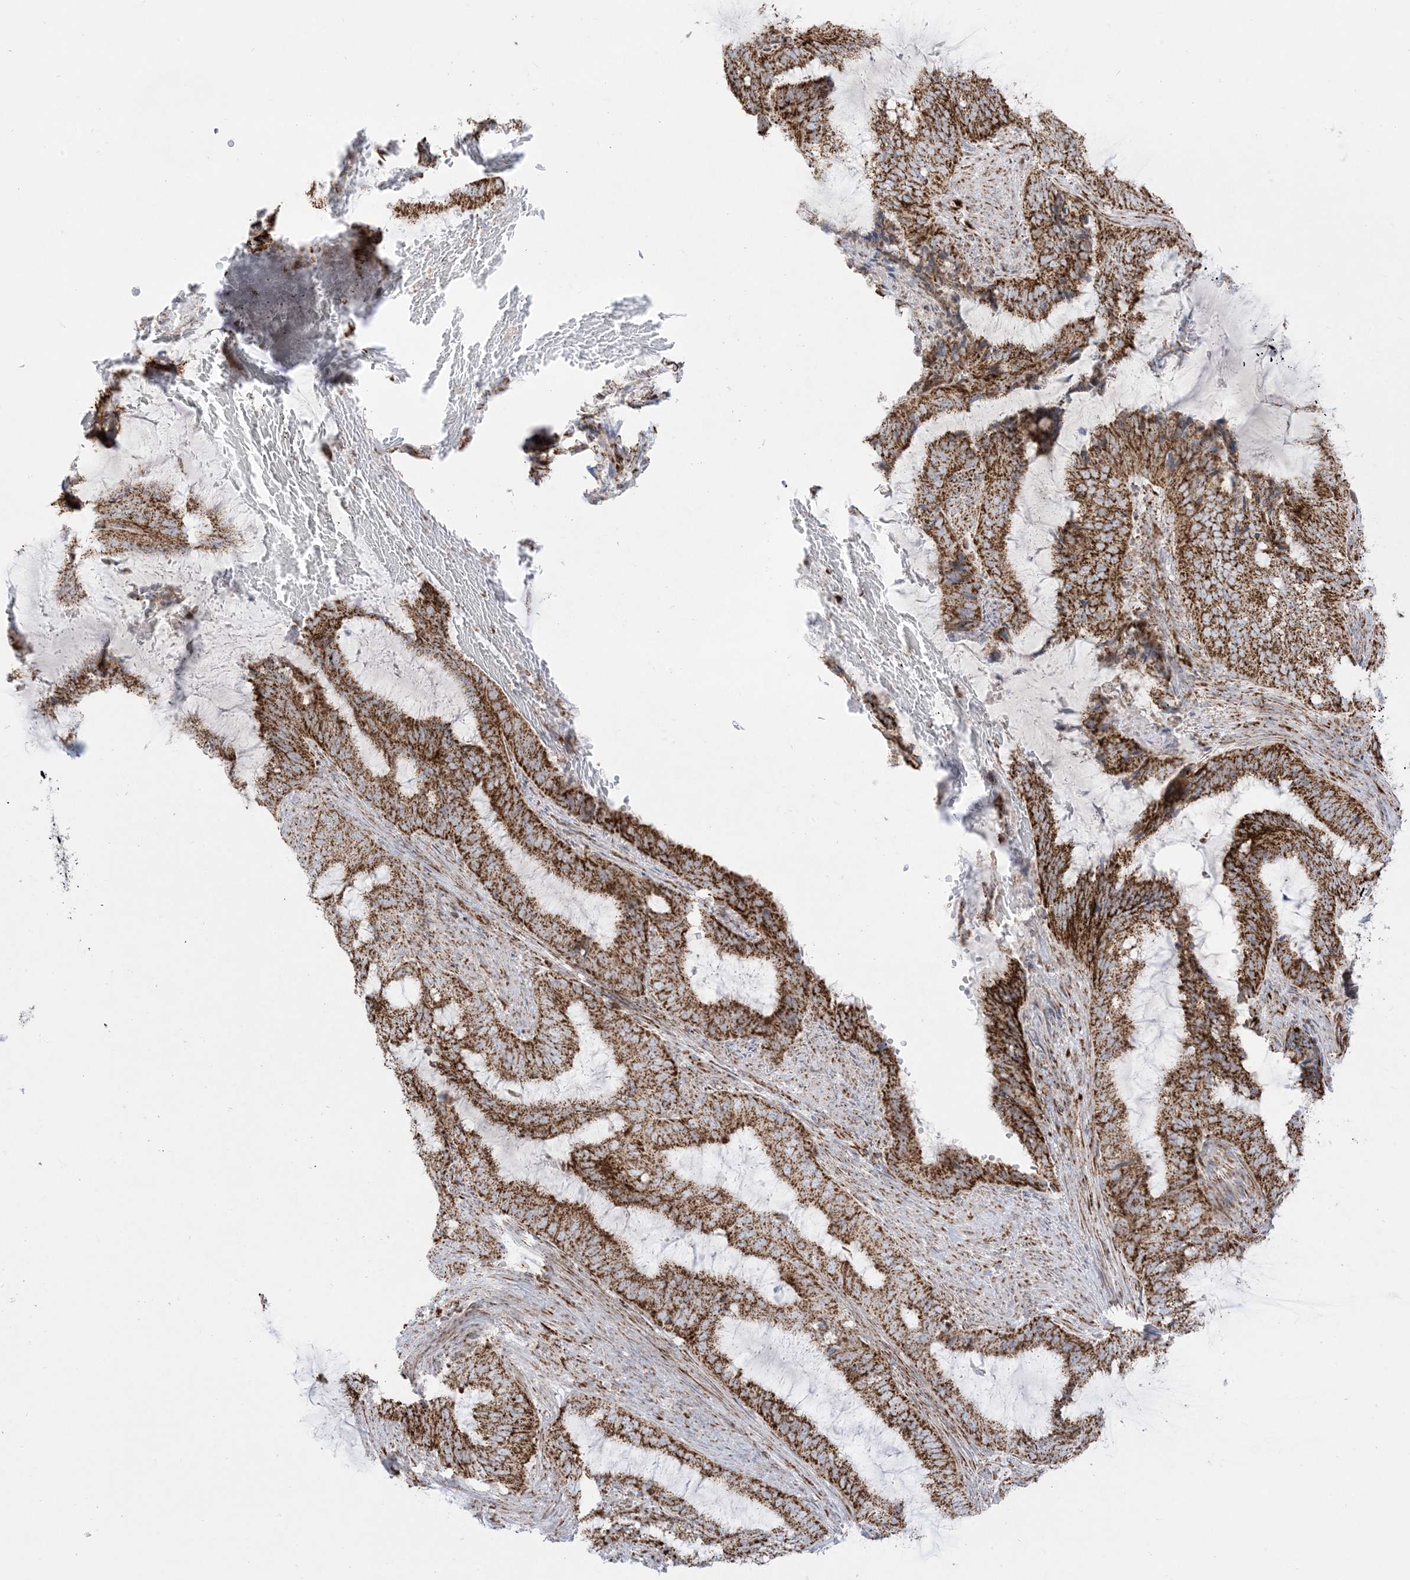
{"staining": {"intensity": "strong", "quantity": ">75%", "location": "cytoplasmic/membranous"}, "tissue": "endometrial cancer", "cell_type": "Tumor cells", "image_type": "cancer", "snomed": [{"axis": "morphology", "description": "Adenocarcinoma, NOS"}, {"axis": "topography", "description": "Endometrium"}], "caption": "Endometrial cancer (adenocarcinoma) stained with a brown dye demonstrates strong cytoplasmic/membranous positive expression in about >75% of tumor cells.", "gene": "MRPS36", "patient": {"sex": "female", "age": 51}}